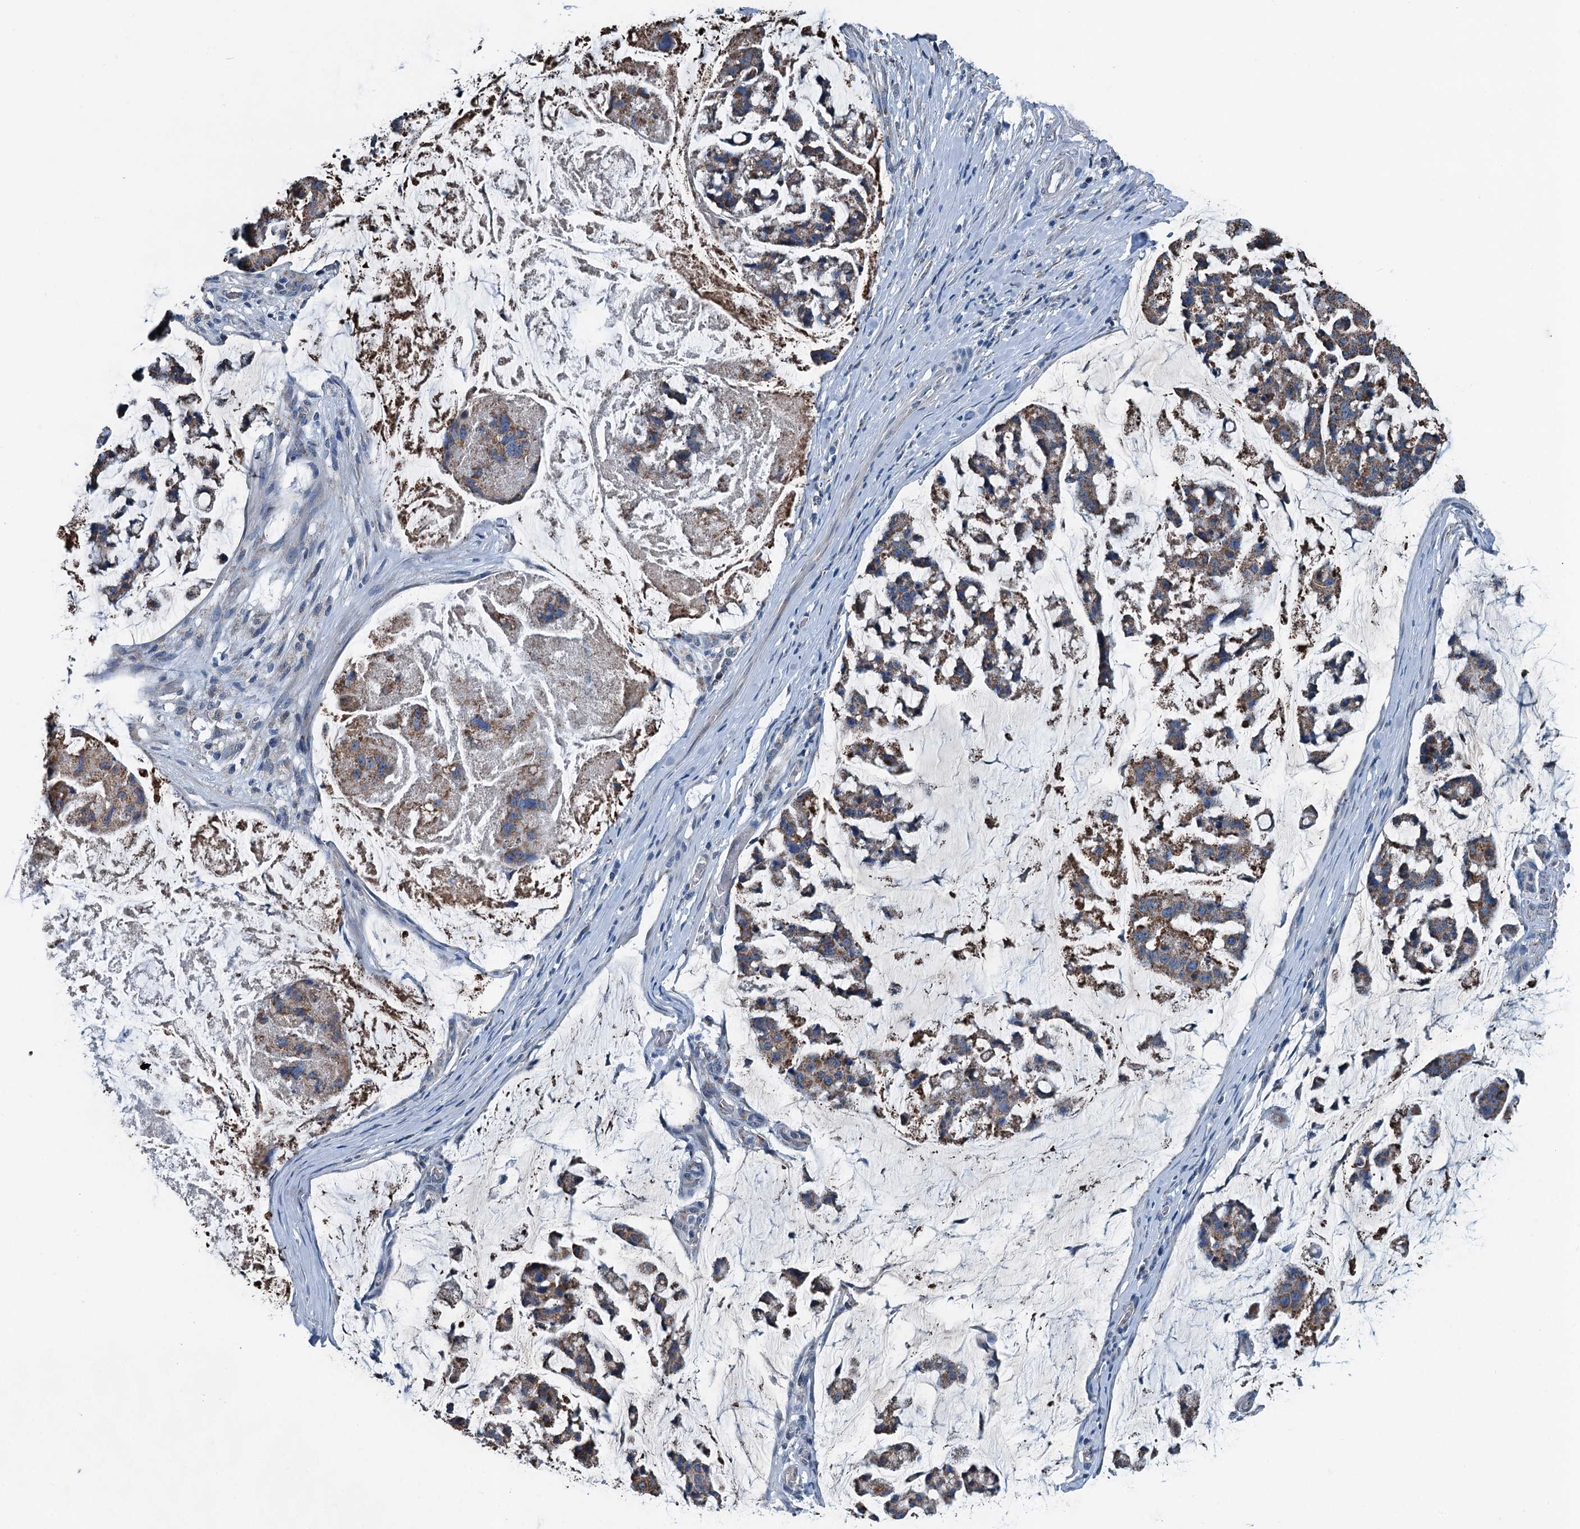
{"staining": {"intensity": "moderate", "quantity": ">75%", "location": "cytoplasmic/membranous"}, "tissue": "stomach cancer", "cell_type": "Tumor cells", "image_type": "cancer", "snomed": [{"axis": "morphology", "description": "Adenocarcinoma, NOS"}, {"axis": "topography", "description": "Stomach, lower"}], "caption": "A medium amount of moderate cytoplasmic/membranous staining is identified in approximately >75% of tumor cells in stomach cancer tissue.", "gene": "TRPT1", "patient": {"sex": "male", "age": 67}}